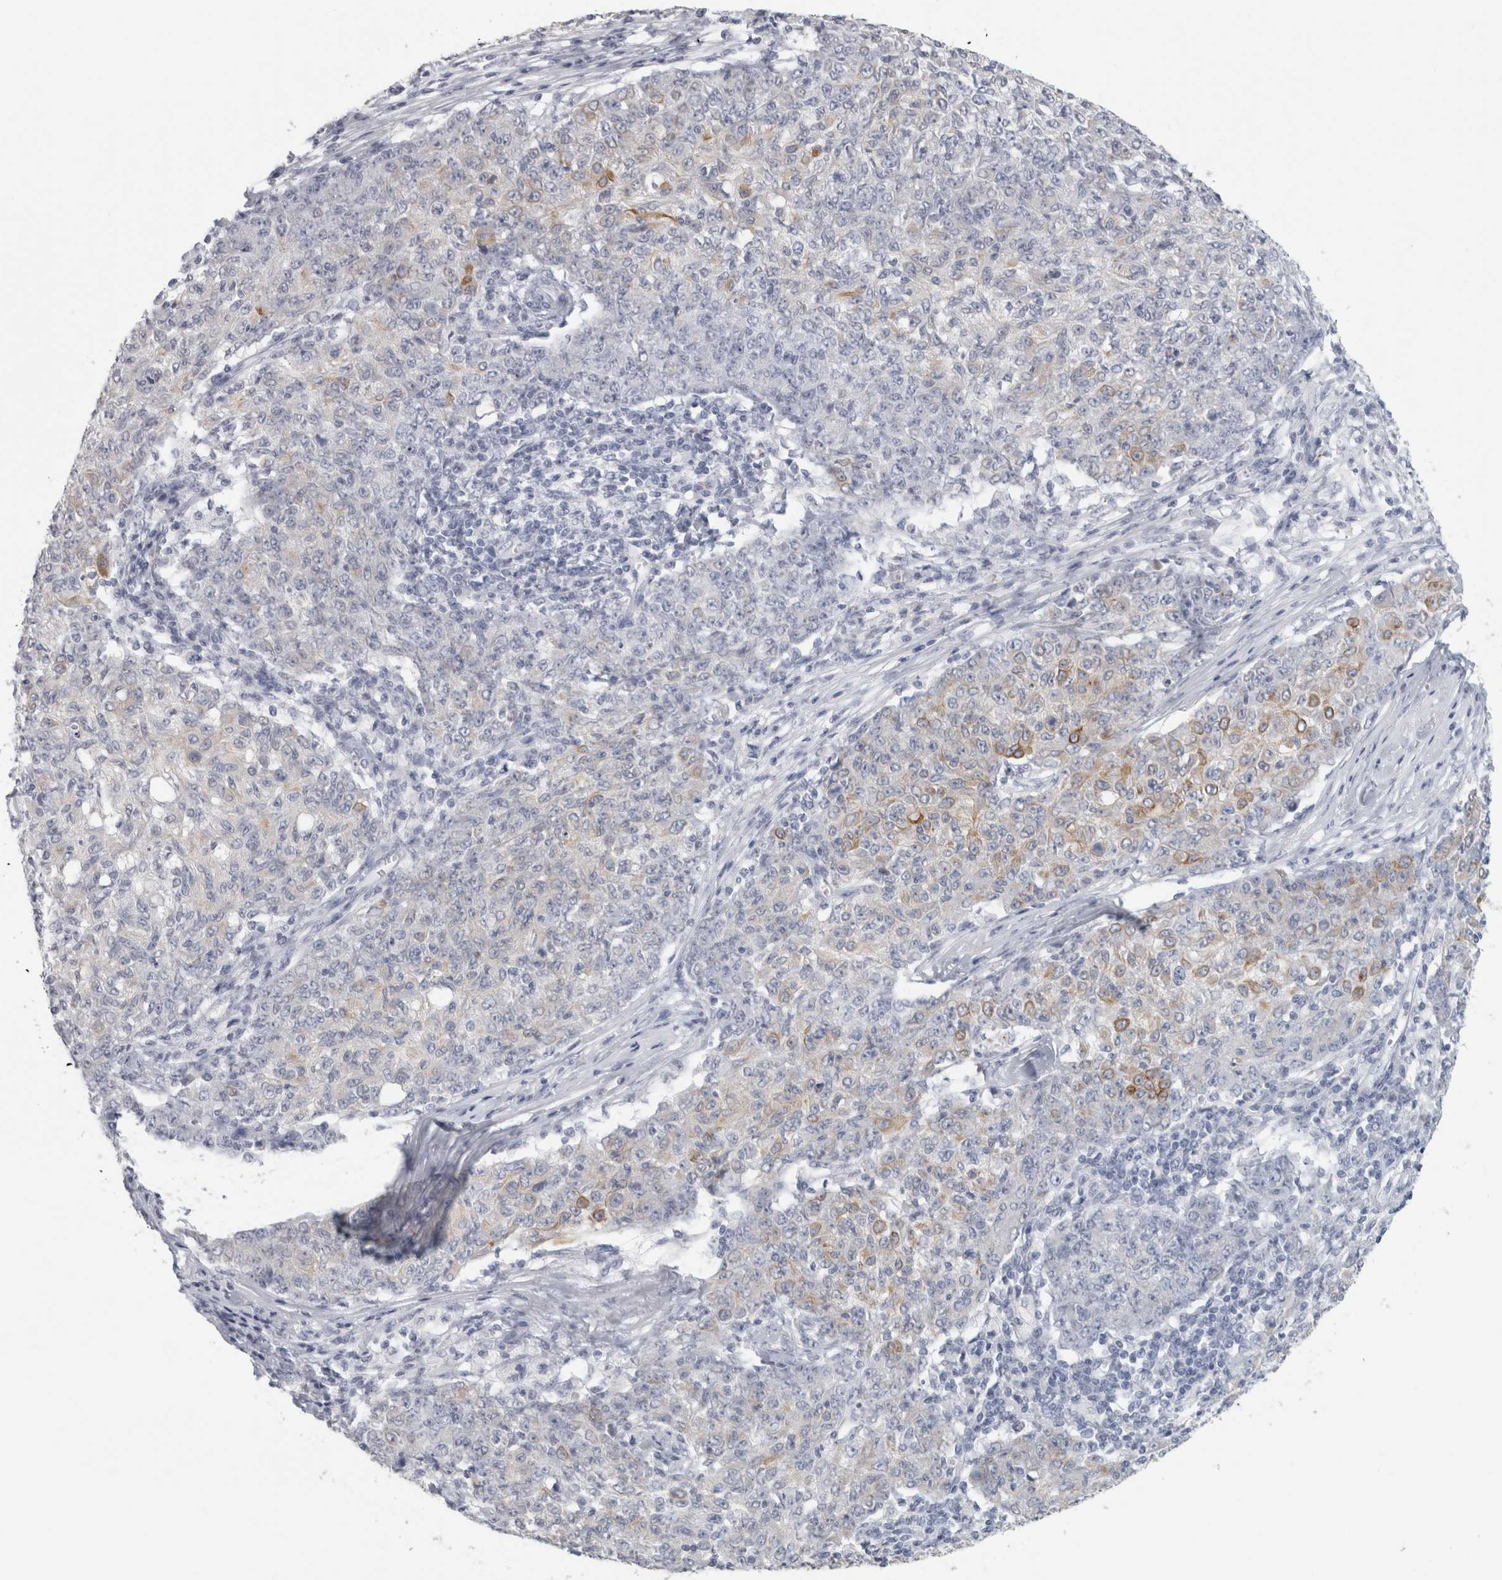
{"staining": {"intensity": "moderate", "quantity": "<25%", "location": "cytoplasmic/membranous"}, "tissue": "ovarian cancer", "cell_type": "Tumor cells", "image_type": "cancer", "snomed": [{"axis": "morphology", "description": "Carcinoma, endometroid"}, {"axis": "topography", "description": "Ovary"}], "caption": "Immunohistochemistry micrograph of ovarian cancer stained for a protein (brown), which shows low levels of moderate cytoplasmic/membranous positivity in about <25% of tumor cells.", "gene": "SLC28A3", "patient": {"sex": "female", "age": 42}}